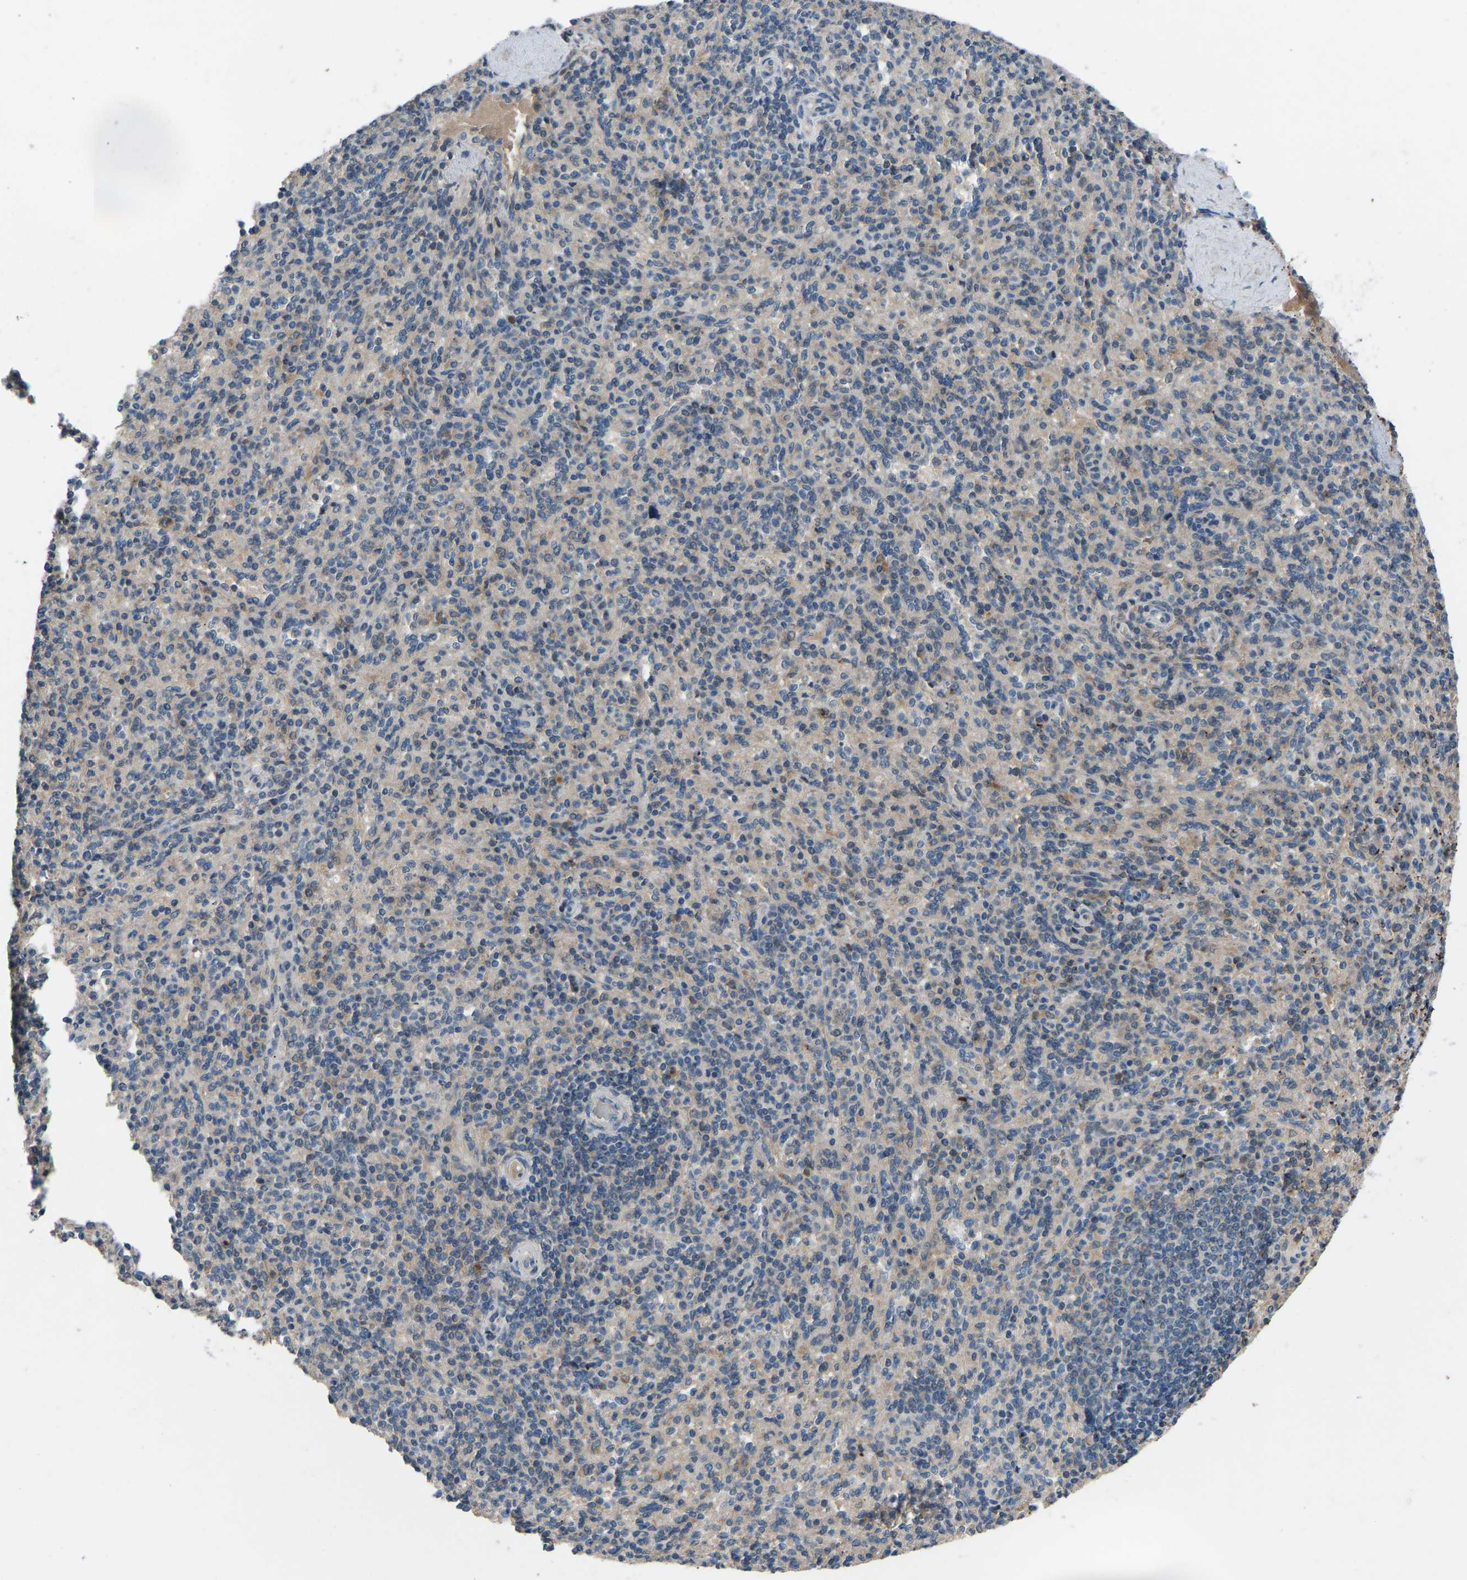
{"staining": {"intensity": "weak", "quantity": "25%-75%", "location": "cytoplasmic/membranous"}, "tissue": "spleen", "cell_type": "Cells in red pulp", "image_type": "normal", "snomed": [{"axis": "morphology", "description": "Normal tissue, NOS"}, {"axis": "topography", "description": "Spleen"}], "caption": "Immunohistochemical staining of normal spleen exhibits low levels of weak cytoplasmic/membranous positivity in approximately 25%-75% of cells in red pulp.", "gene": "CDK2AP1", "patient": {"sex": "male", "age": 36}}